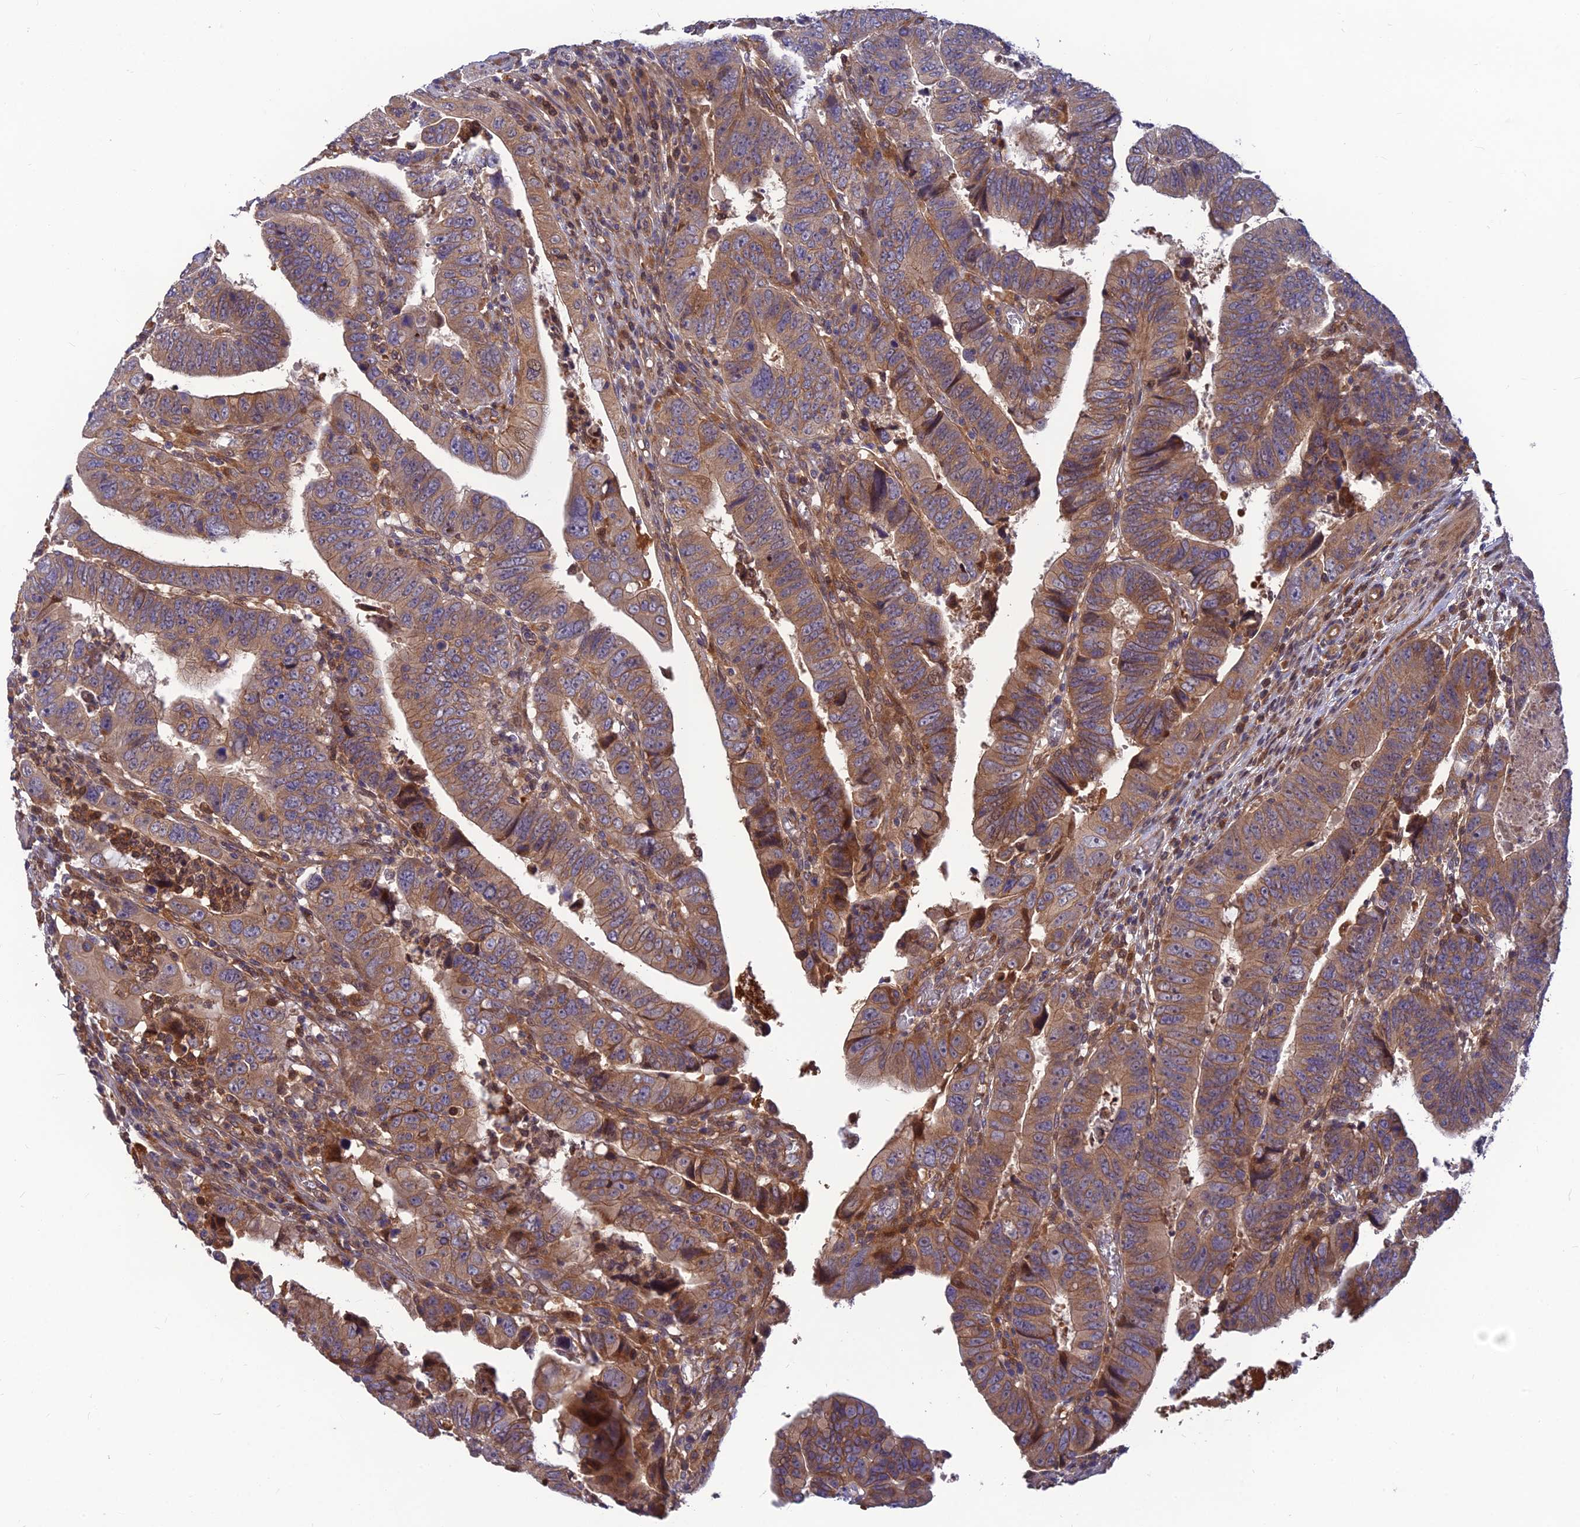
{"staining": {"intensity": "moderate", "quantity": ">75%", "location": "cytoplasmic/membranous"}, "tissue": "colorectal cancer", "cell_type": "Tumor cells", "image_type": "cancer", "snomed": [{"axis": "morphology", "description": "Normal tissue, NOS"}, {"axis": "morphology", "description": "Adenocarcinoma, NOS"}, {"axis": "topography", "description": "Rectum"}], "caption": "Immunohistochemistry of human colorectal cancer (adenocarcinoma) displays medium levels of moderate cytoplasmic/membranous staining in about >75% of tumor cells.", "gene": "FAM151B", "patient": {"sex": "female", "age": 65}}